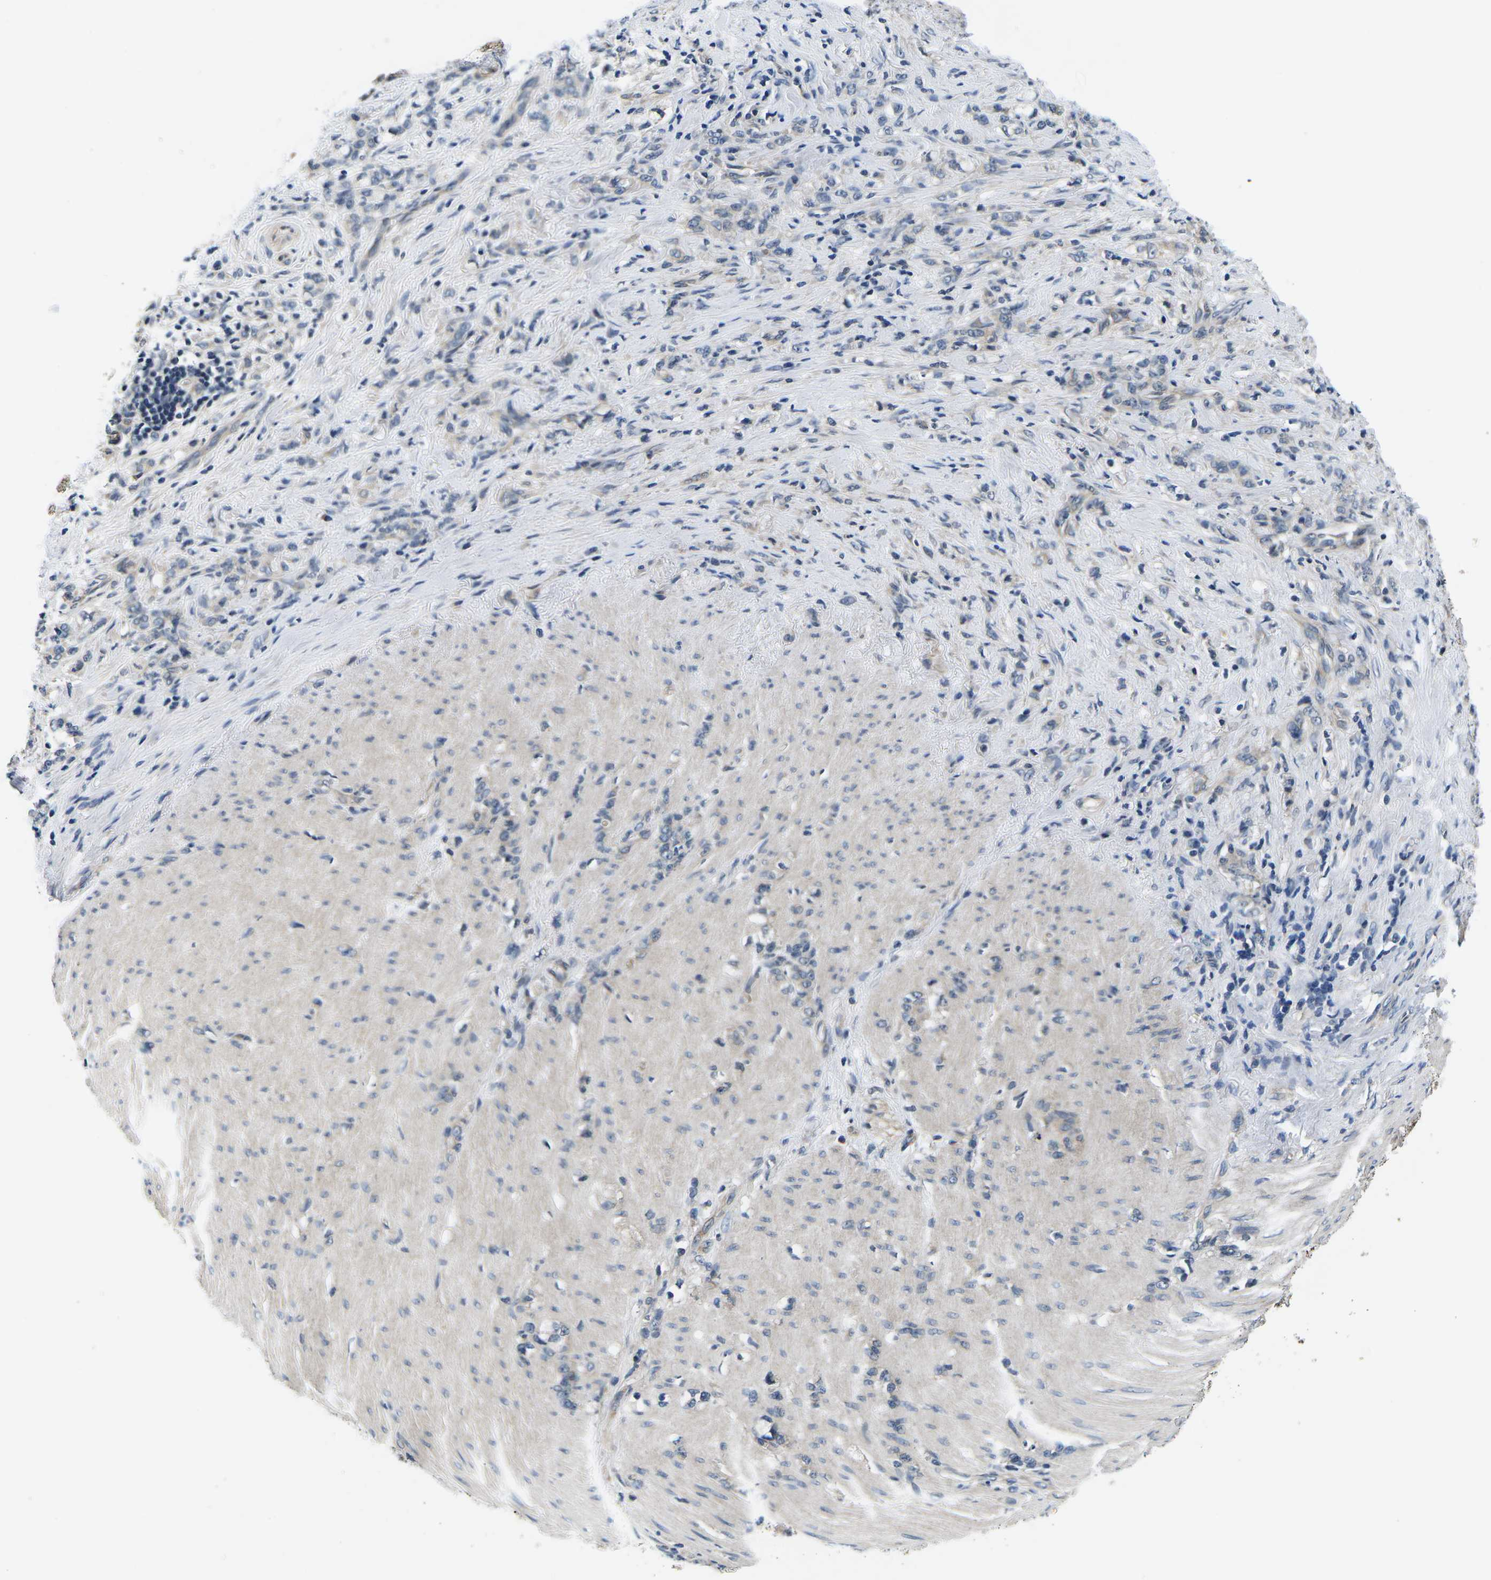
{"staining": {"intensity": "weak", "quantity": "<25%", "location": "cytoplasmic/membranous"}, "tissue": "stomach cancer", "cell_type": "Tumor cells", "image_type": "cancer", "snomed": [{"axis": "morphology", "description": "Adenocarcinoma, NOS"}, {"axis": "topography", "description": "Stomach, lower"}], "caption": "The micrograph displays no significant expression in tumor cells of stomach adenocarcinoma. The staining is performed using DAB brown chromogen with nuclei counter-stained in using hematoxylin.", "gene": "GSK3B", "patient": {"sex": "male", "age": 88}}